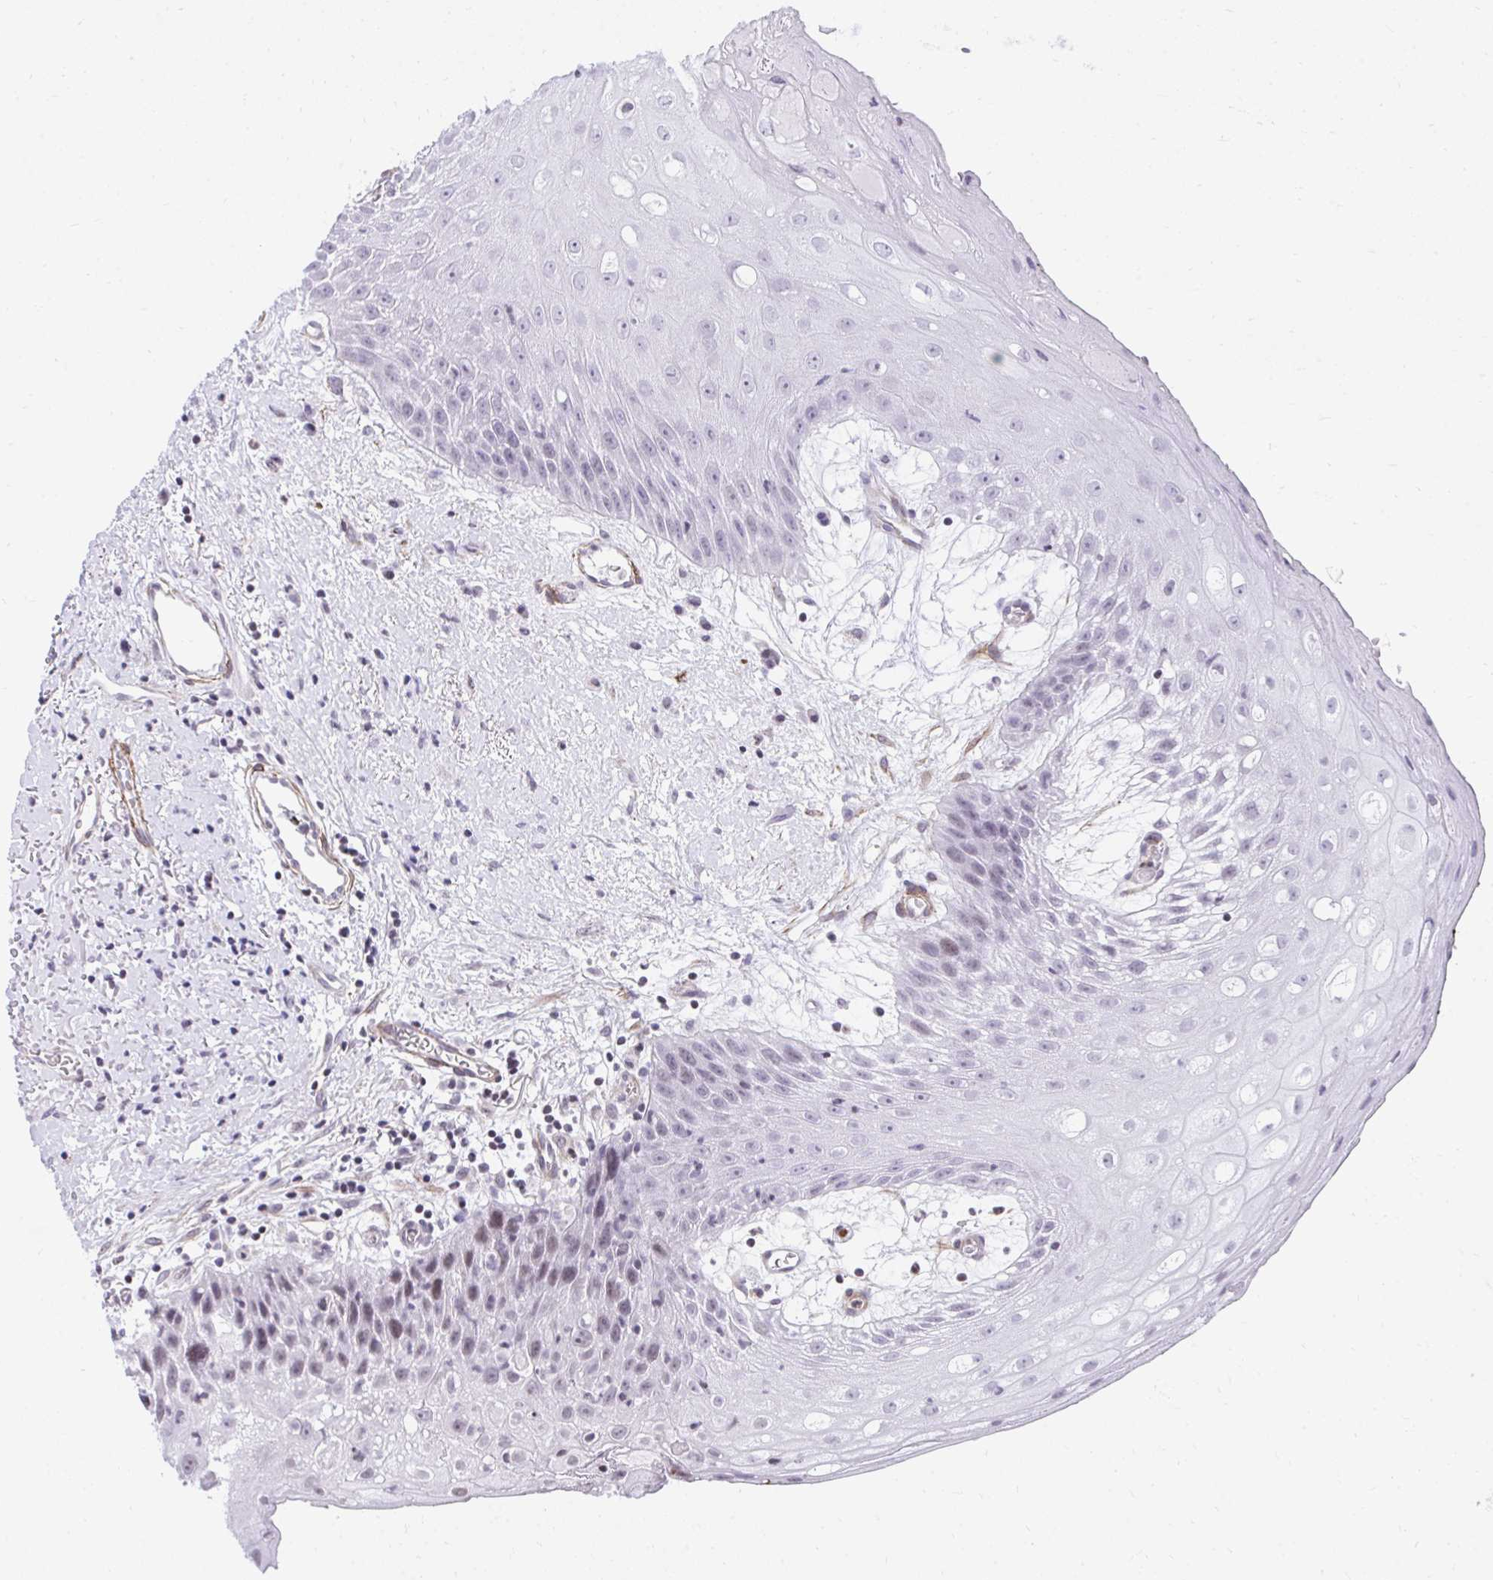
{"staining": {"intensity": "moderate", "quantity": "<25%", "location": "nuclear"}, "tissue": "oral mucosa", "cell_type": "Squamous epithelial cells", "image_type": "normal", "snomed": [{"axis": "morphology", "description": "Normal tissue, NOS"}, {"axis": "morphology", "description": "Squamous cell carcinoma, NOS"}, {"axis": "topography", "description": "Oral tissue"}, {"axis": "topography", "description": "Peripheral nerve tissue"}, {"axis": "topography", "description": "Head-Neck"}], "caption": "IHC staining of normal oral mucosa, which demonstrates low levels of moderate nuclear staining in approximately <25% of squamous epithelial cells indicating moderate nuclear protein expression. The staining was performed using DAB (brown) for protein detection and nuclei were counterstained in hematoxylin (blue).", "gene": "KCNN4", "patient": {"sex": "female", "age": 59}}